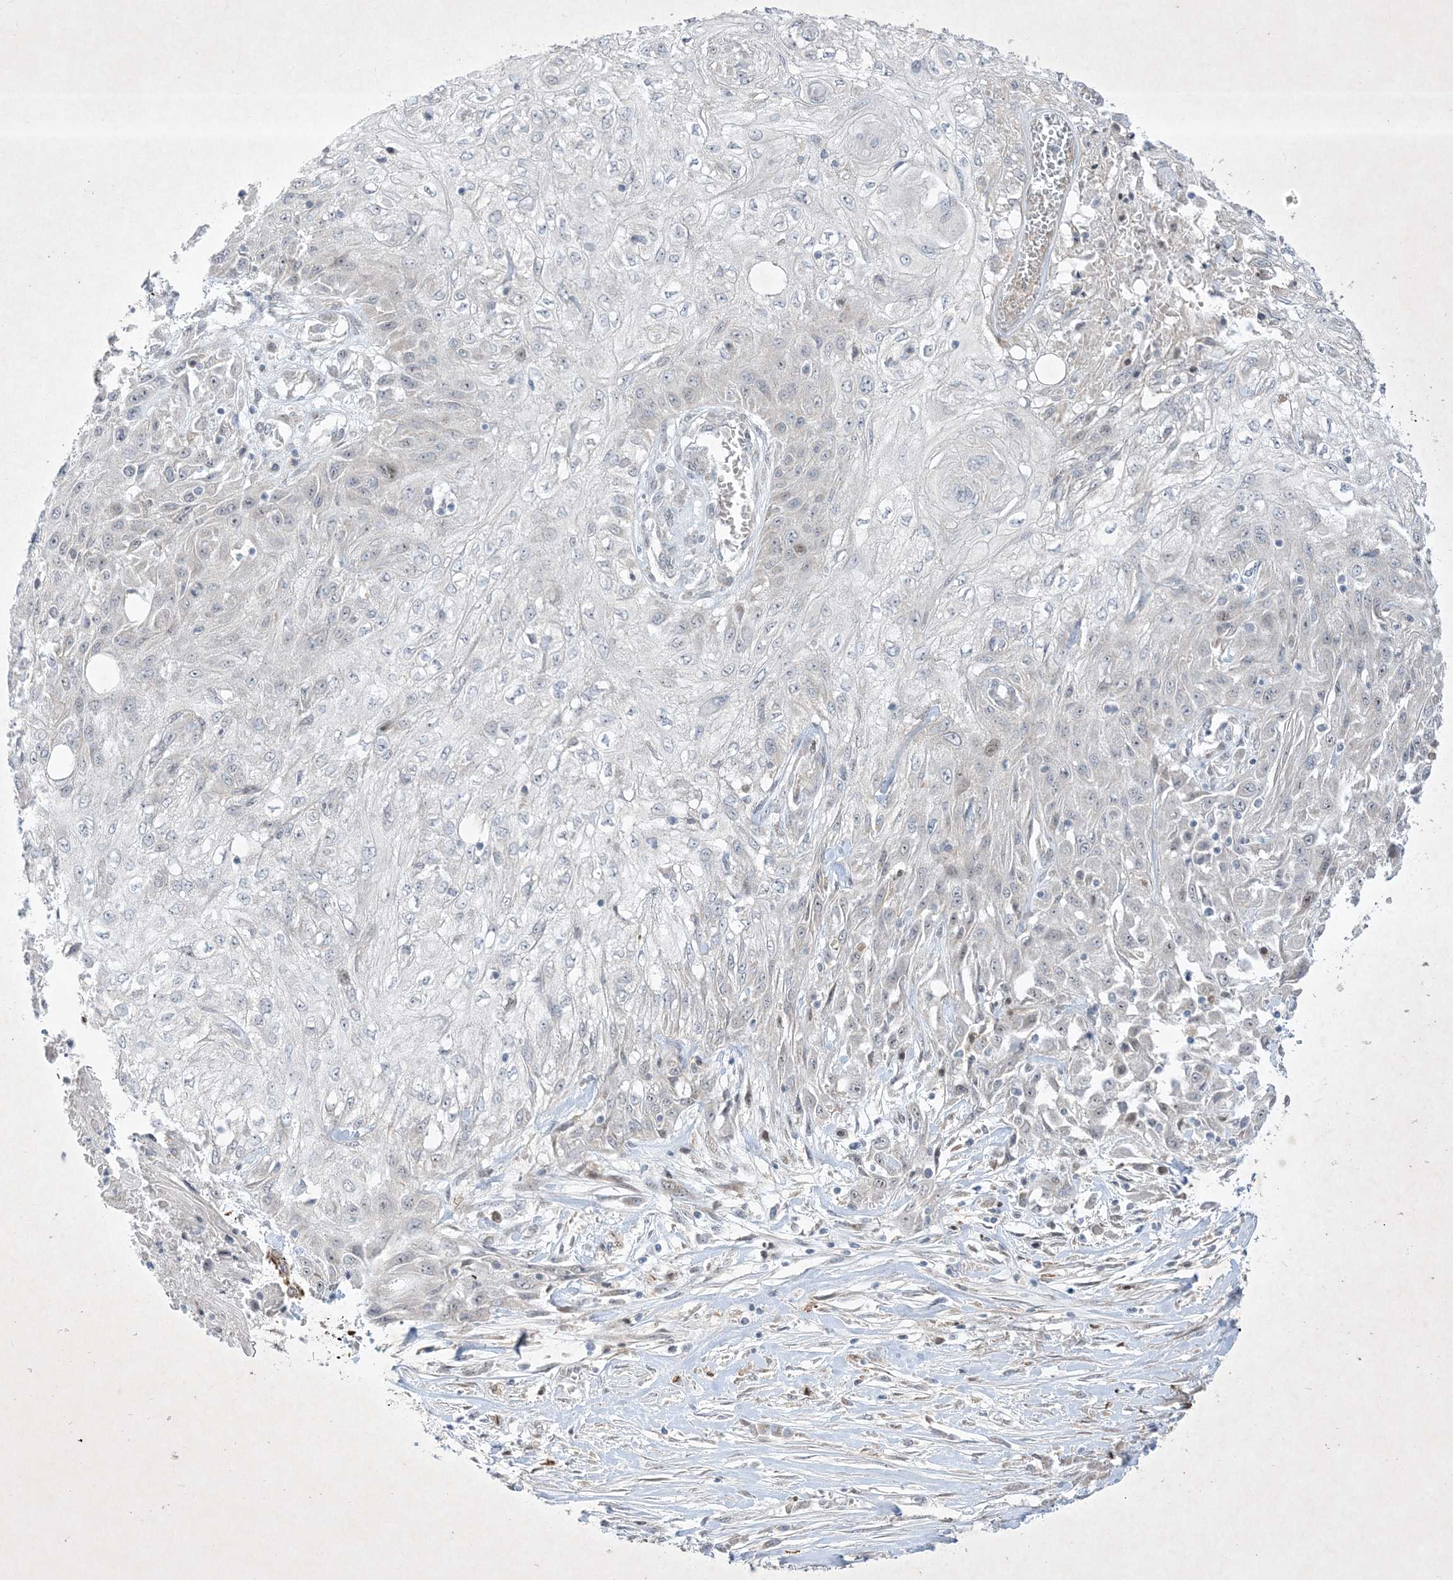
{"staining": {"intensity": "negative", "quantity": "none", "location": "none"}, "tissue": "skin cancer", "cell_type": "Tumor cells", "image_type": "cancer", "snomed": [{"axis": "morphology", "description": "Squamous cell carcinoma, NOS"}, {"axis": "morphology", "description": "Squamous cell carcinoma, metastatic, NOS"}, {"axis": "topography", "description": "Skin"}, {"axis": "topography", "description": "Lymph node"}], "caption": "This is an immunohistochemistry (IHC) photomicrograph of skin cancer (squamous cell carcinoma). There is no positivity in tumor cells.", "gene": "SOGA3", "patient": {"sex": "male", "age": 75}}